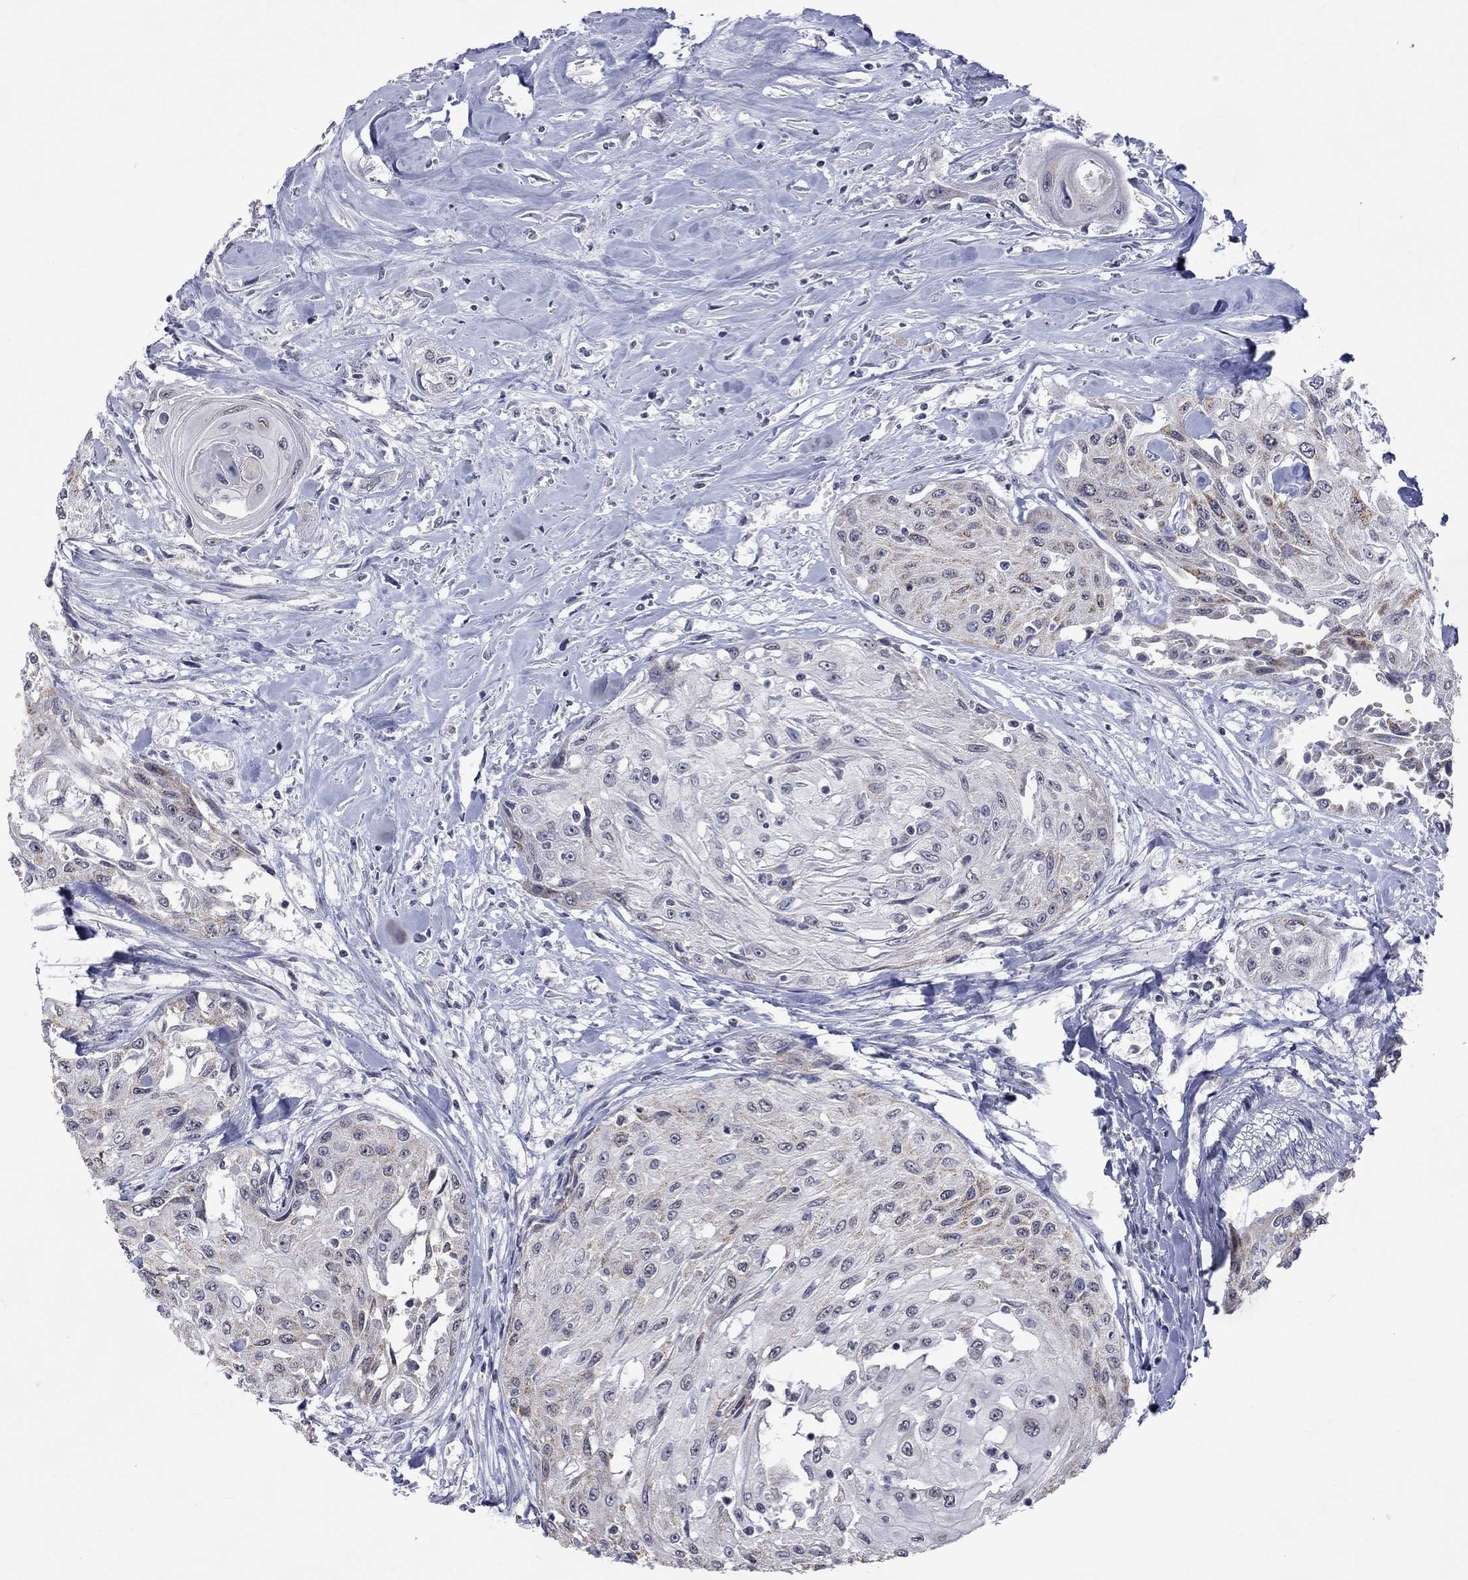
{"staining": {"intensity": "weak", "quantity": "<25%", "location": "cytoplasmic/membranous"}, "tissue": "head and neck cancer", "cell_type": "Tumor cells", "image_type": "cancer", "snomed": [{"axis": "morphology", "description": "Normal tissue, NOS"}, {"axis": "morphology", "description": "Squamous cell carcinoma, NOS"}, {"axis": "topography", "description": "Oral tissue"}, {"axis": "topography", "description": "Peripheral nerve tissue"}, {"axis": "topography", "description": "Head-Neck"}], "caption": "This is a image of IHC staining of head and neck squamous cell carcinoma, which shows no expression in tumor cells. (DAB (3,3'-diaminobenzidine) immunohistochemistry (IHC), high magnification).", "gene": "TMEM143", "patient": {"sex": "female", "age": 59}}